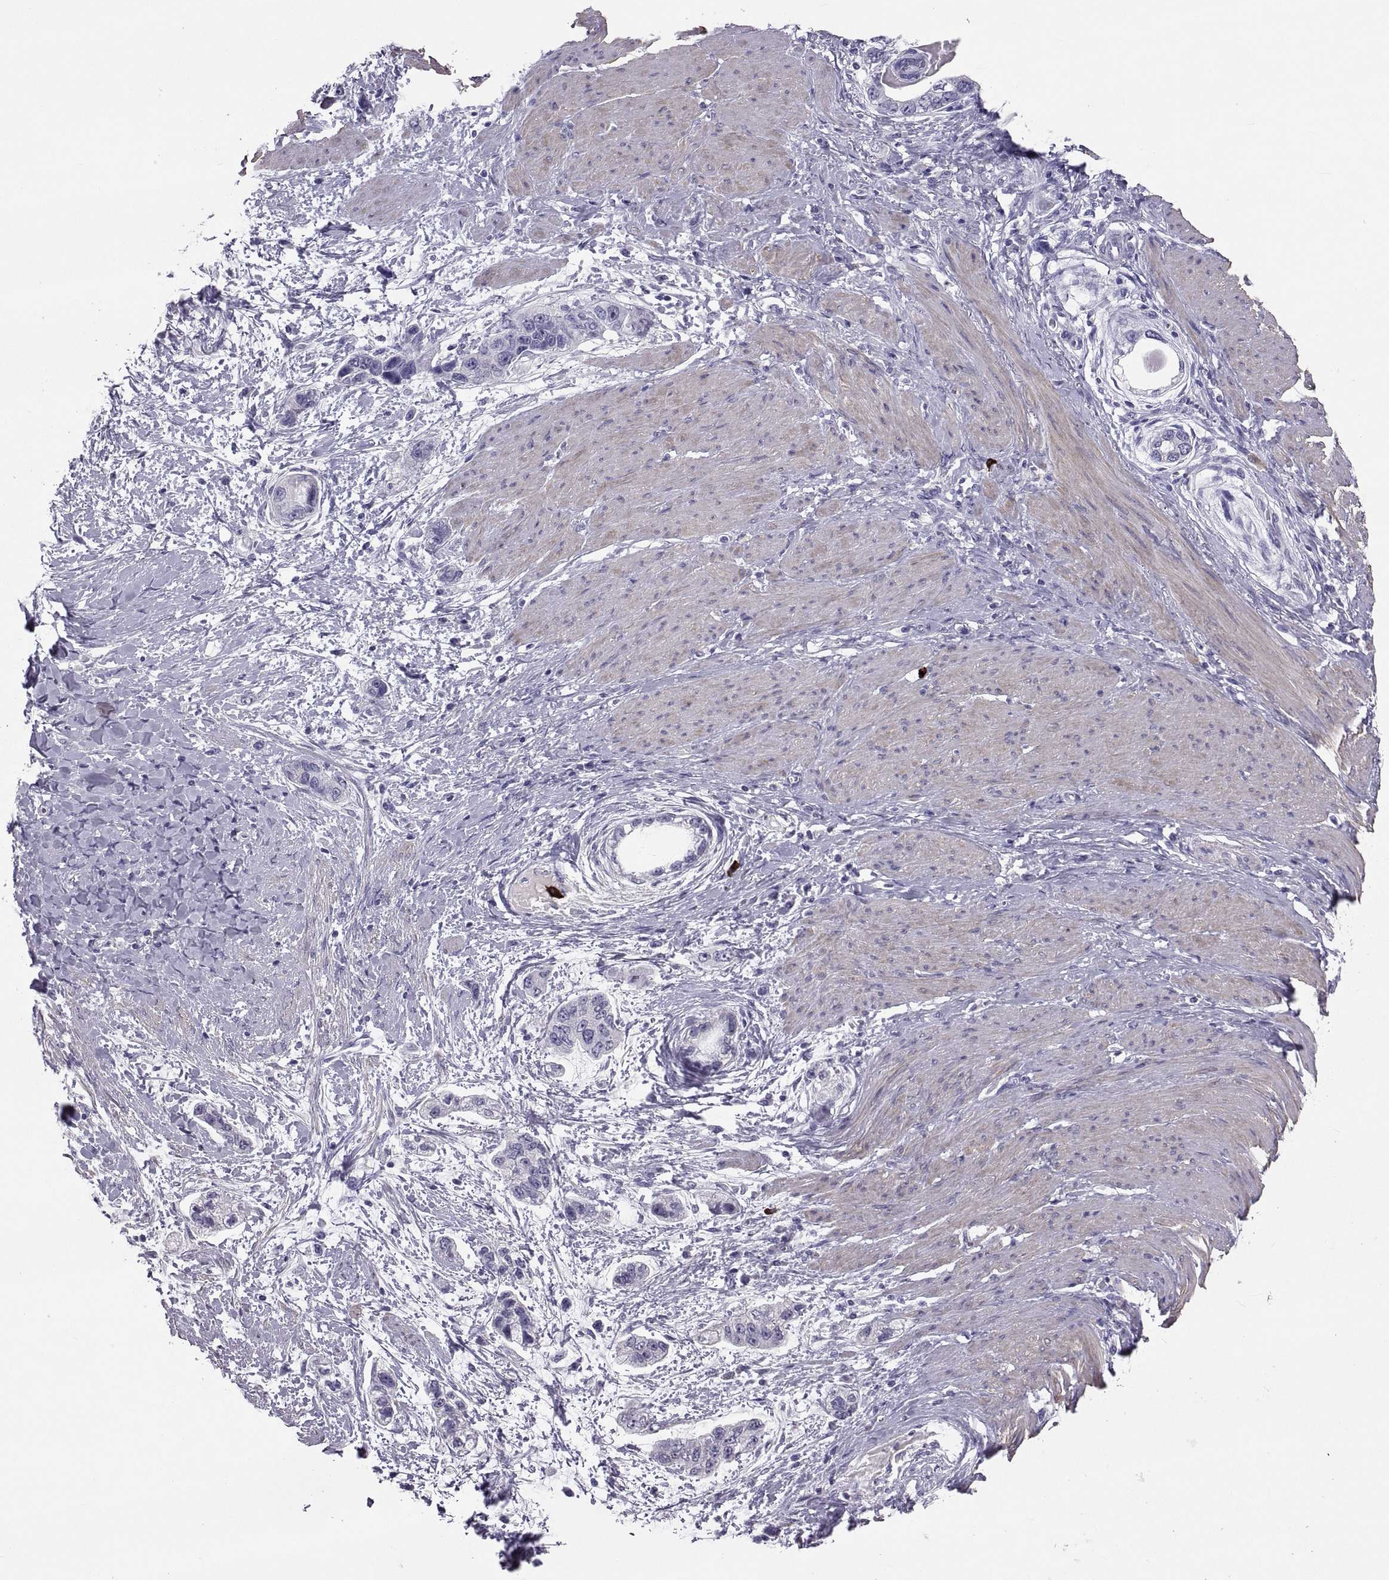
{"staining": {"intensity": "negative", "quantity": "none", "location": "none"}, "tissue": "stomach cancer", "cell_type": "Tumor cells", "image_type": "cancer", "snomed": [{"axis": "morphology", "description": "Adenocarcinoma, NOS"}, {"axis": "topography", "description": "Stomach, lower"}], "caption": "Photomicrograph shows no protein positivity in tumor cells of stomach cancer (adenocarcinoma) tissue.", "gene": "IGSF1", "patient": {"sex": "female", "age": 93}}